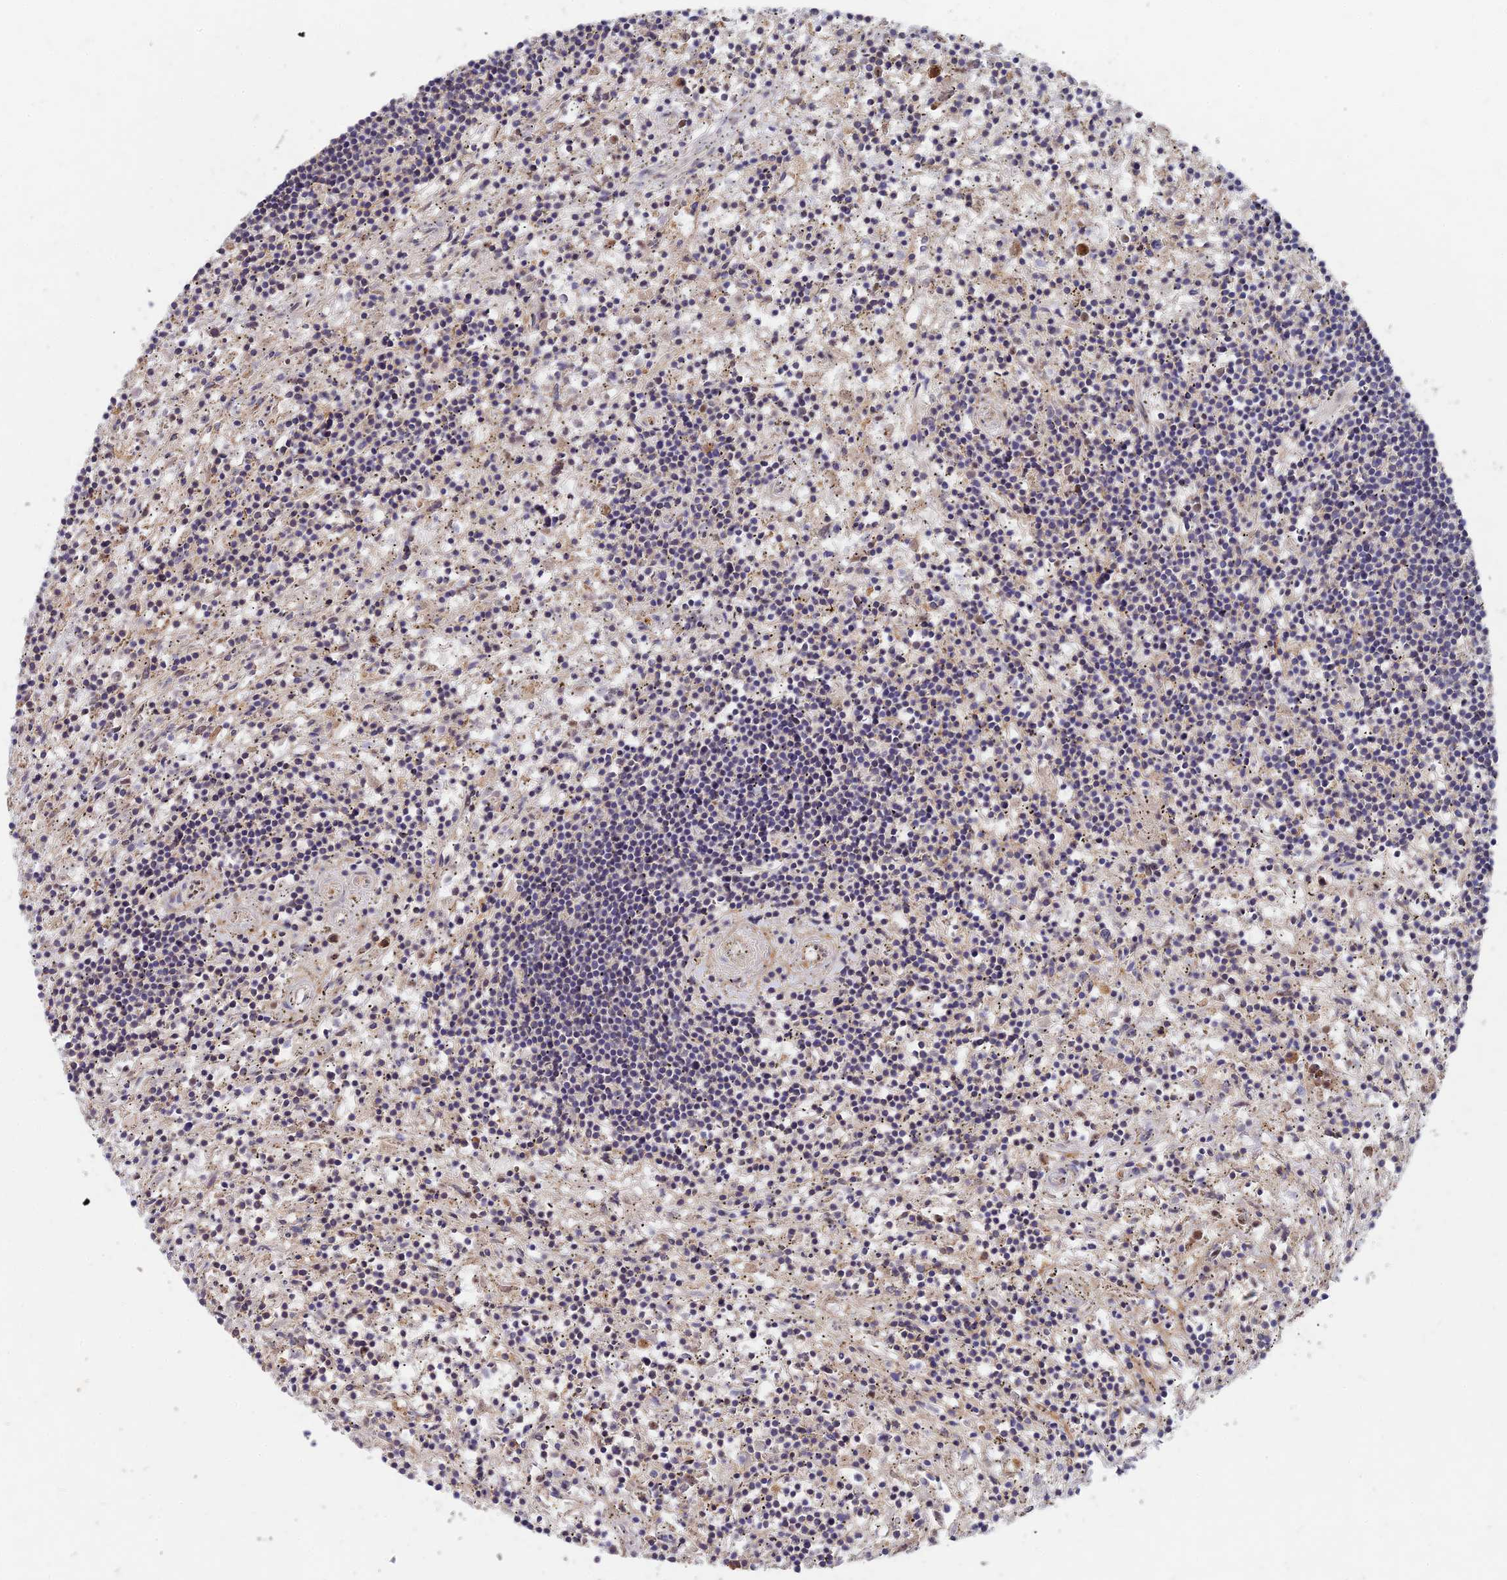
{"staining": {"intensity": "negative", "quantity": "none", "location": "none"}, "tissue": "lymphoma", "cell_type": "Tumor cells", "image_type": "cancer", "snomed": [{"axis": "morphology", "description": "Malignant lymphoma, non-Hodgkin's type, Low grade"}, {"axis": "topography", "description": "Spleen"}], "caption": "Micrograph shows no significant protein staining in tumor cells of malignant lymphoma, non-Hodgkin's type (low-grade). (DAB (3,3'-diaminobenzidine) IHC visualized using brightfield microscopy, high magnification).", "gene": "SLC38A11", "patient": {"sex": "male", "age": 76}}